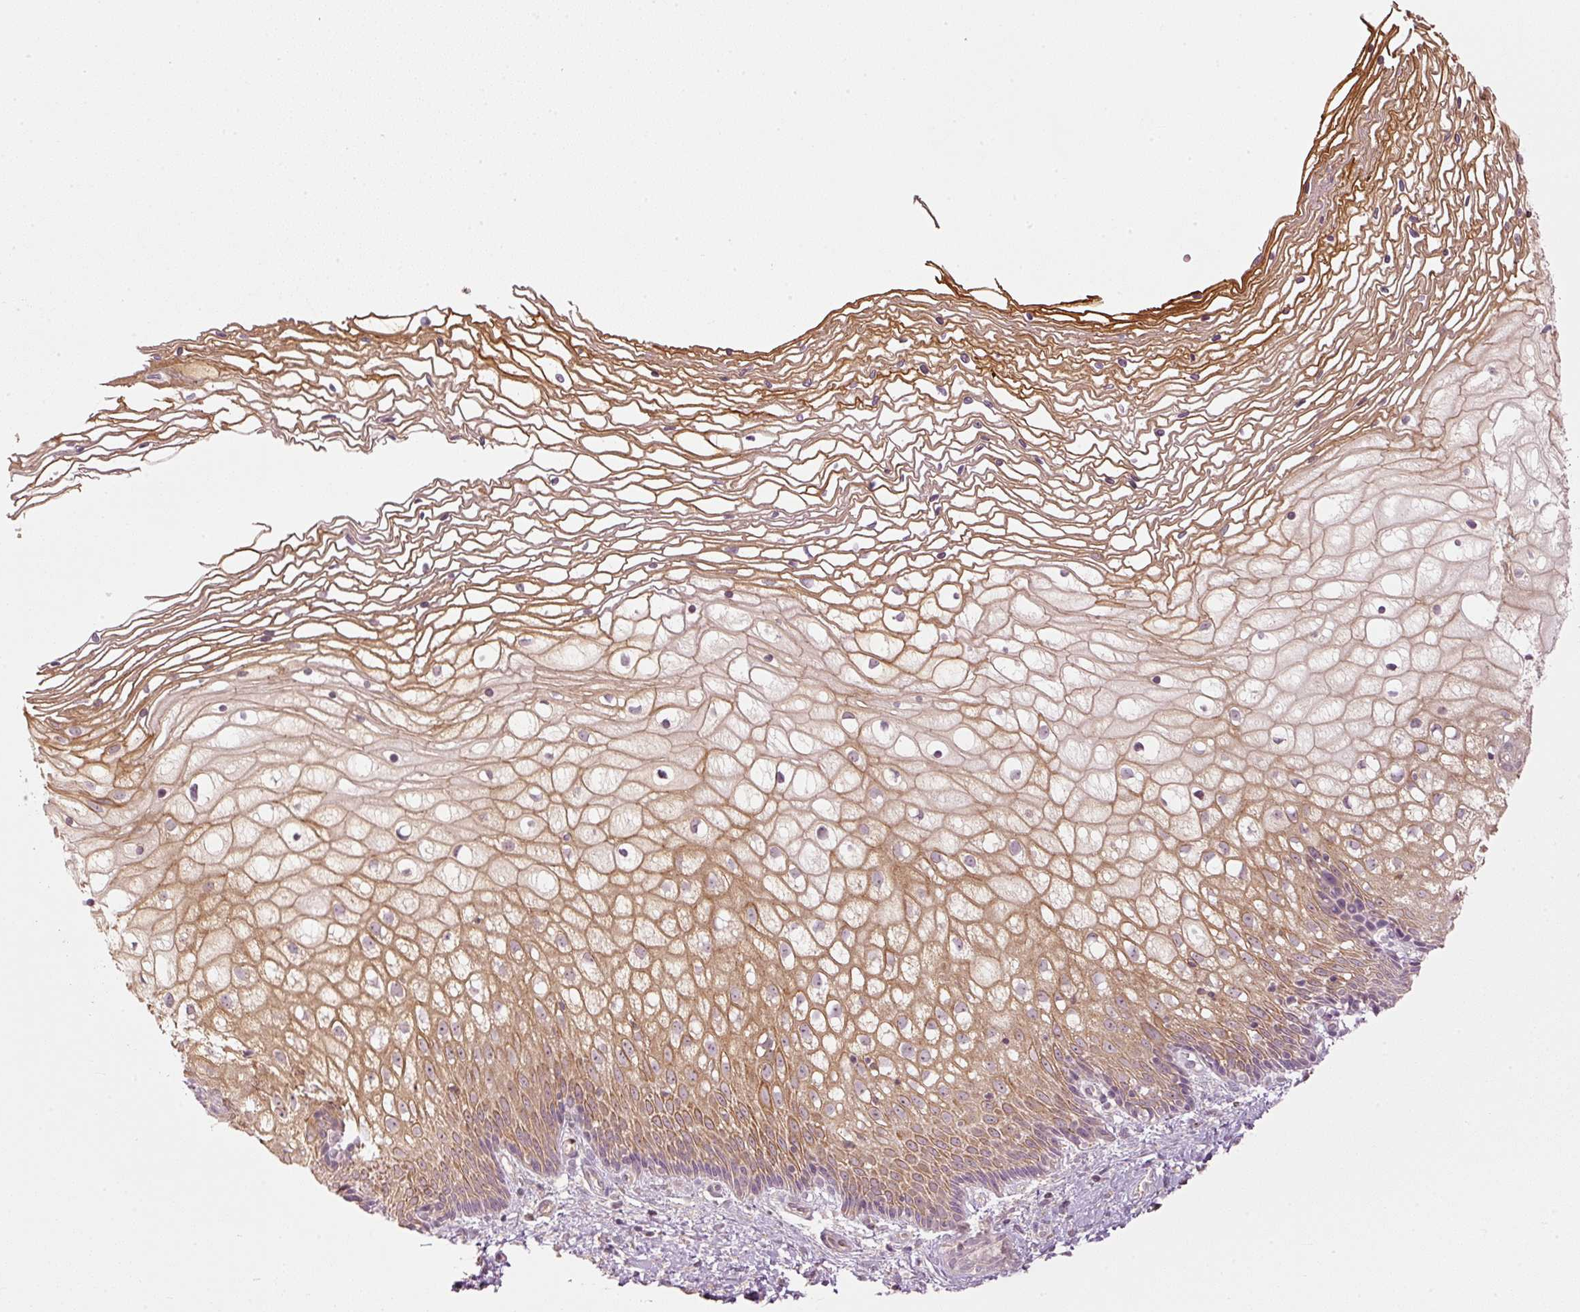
{"staining": {"intensity": "negative", "quantity": "none", "location": "none"}, "tissue": "cervix", "cell_type": "Glandular cells", "image_type": "normal", "snomed": [{"axis": "morphology", "description": "Normal tissue, NOS"}, {"axis": "topography", "description": "Cervix"}], "caption": "Immunohistochemistry (IHC) image of unremarkable cervix: human cervix stained with DAB (3,3'-diaminobenzidine) demonstrates no significant protein positivity in glandular cells. The staining is performed using DAB brown chromogen with nuclei counter-stained in using hematoxylin.", "gene": "CDC20B", "patient": {"sex": "female", "age": 36}}